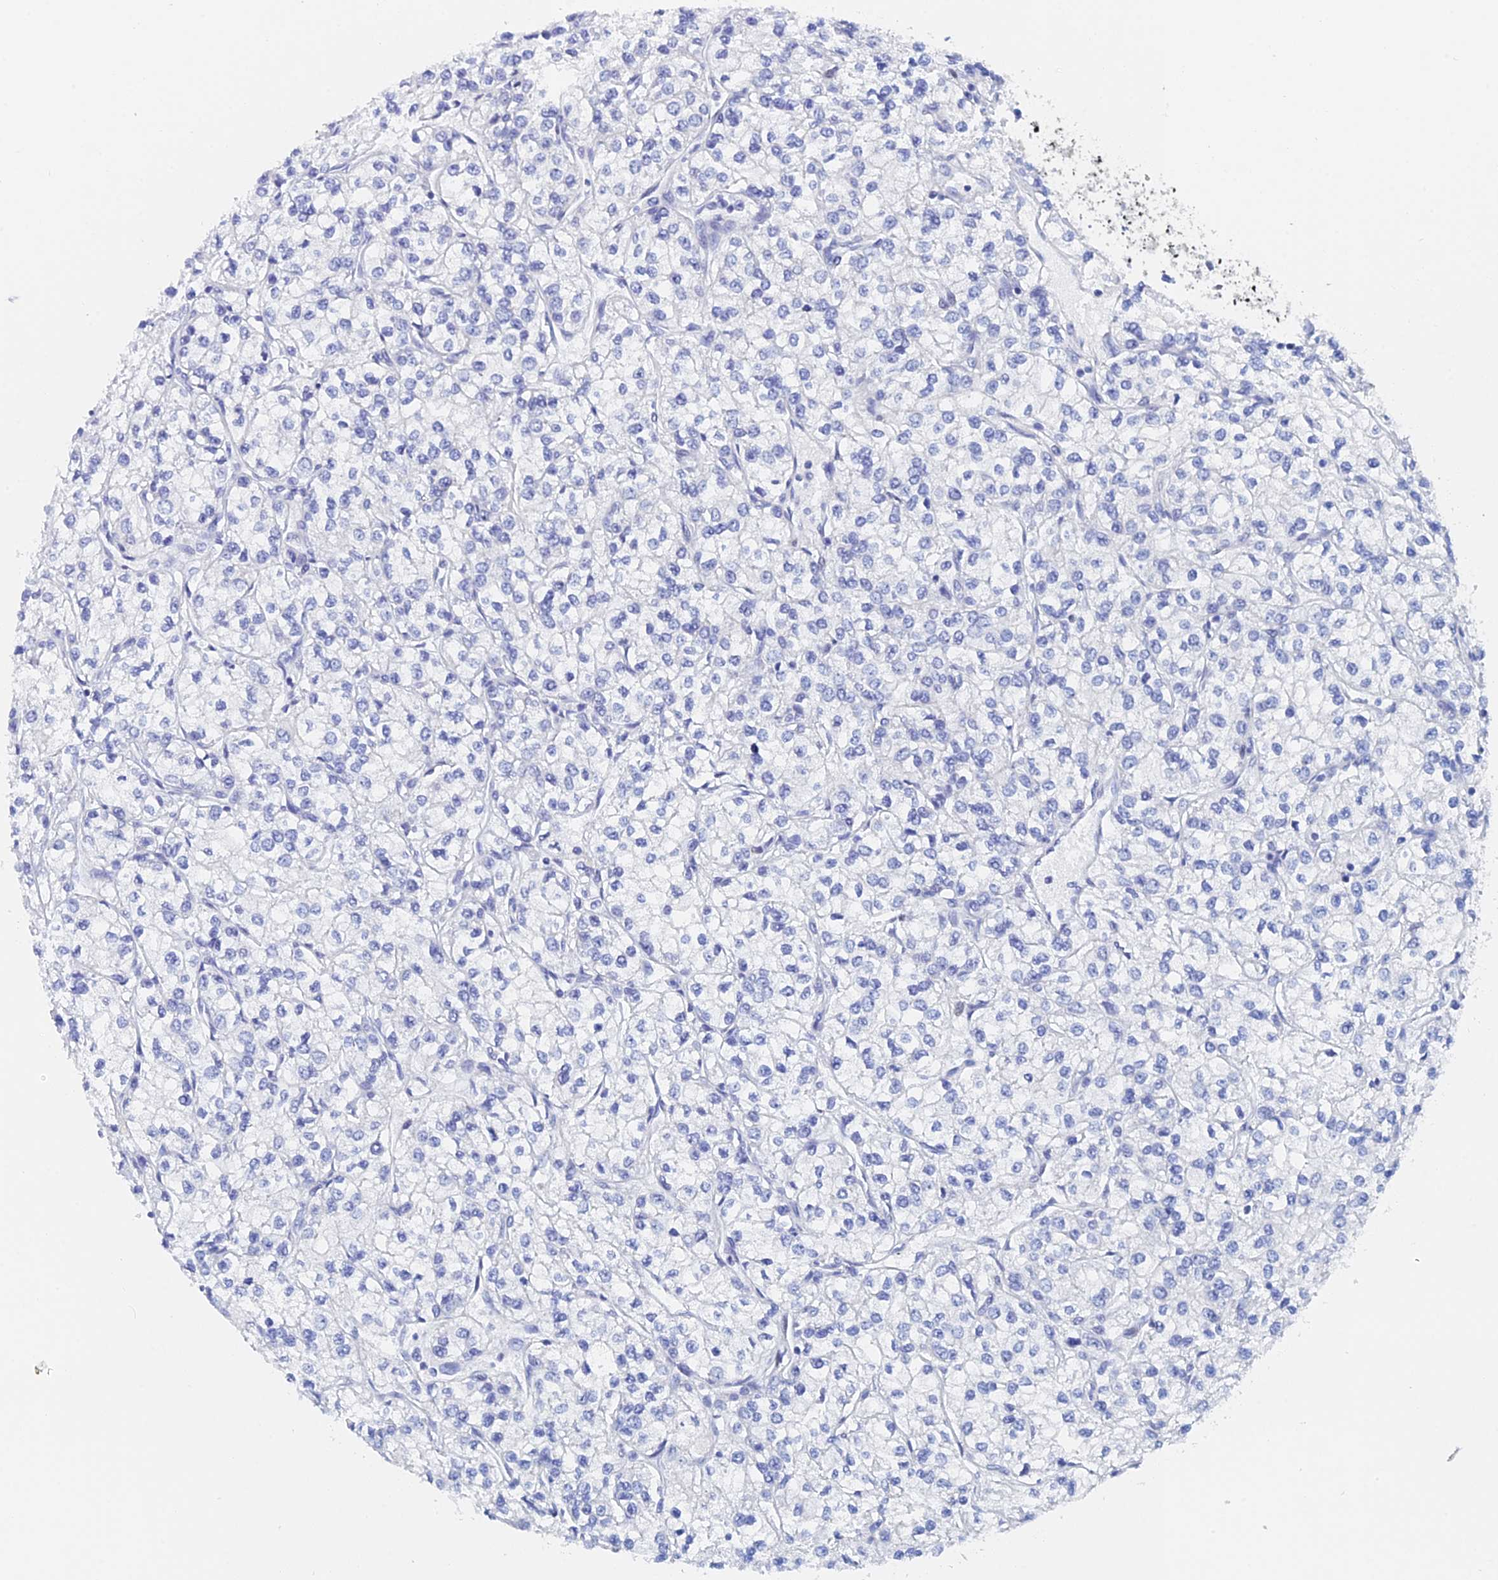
{"staining": {"intensity": "negative", "quantity": "none", "location": "none"}, "tissue": "renal cancer", "cell_type": "Tumor cells", "image_type": "cancer", "snomed": [{"axis": "morphology", "description": "Adenocarcinoma, NOS"}, {"axis": "topography", "description": "Kidney"}], "caption": "Tumor cells are negative for brown protein staining in renal cancer.", "gene": "DRGX", "patient": {"sex": "male", "age": 80}}